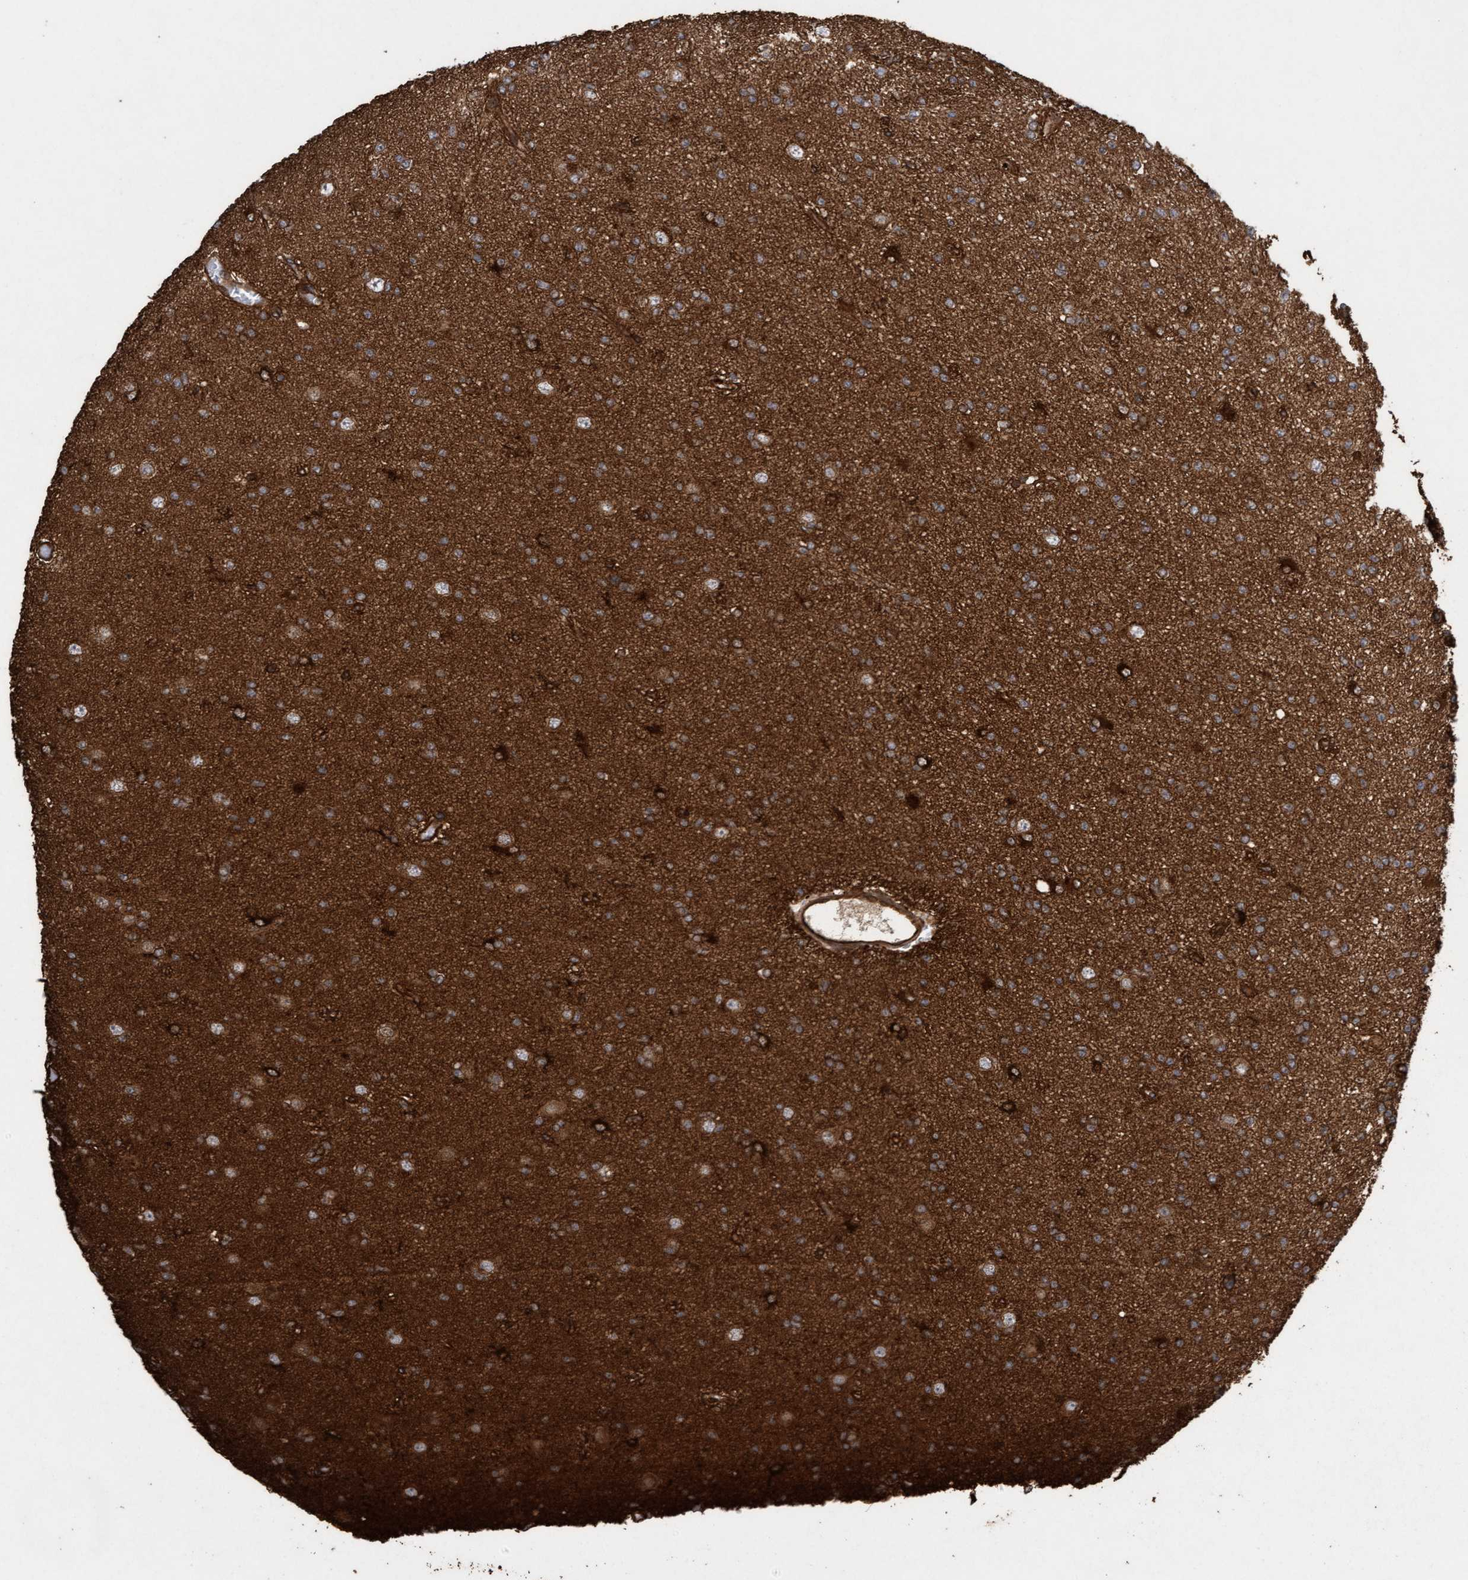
{"staining": {"intensity": "strong", "quantity": ">75%", "location": "cytoplasmic/membranous"}, "tissue": "glioma", "cell_type": "Tumor cells", "image_type": "cancer", "snomed": [{"axis": "morphology", "description": "Glioma, malignant, Low grade"}, {"axis": "topography", "description": "Brain"}], "caption": "A brown stain shows strong cytoplasmic/membranous positivity of a protein in human malignant glioma (low-grade) tumor cells. (DAB IHC with brightfield microscopy, high magnification).", "gene": "CDC42EP4", "patient": {"sex": "female", "age": 22}}